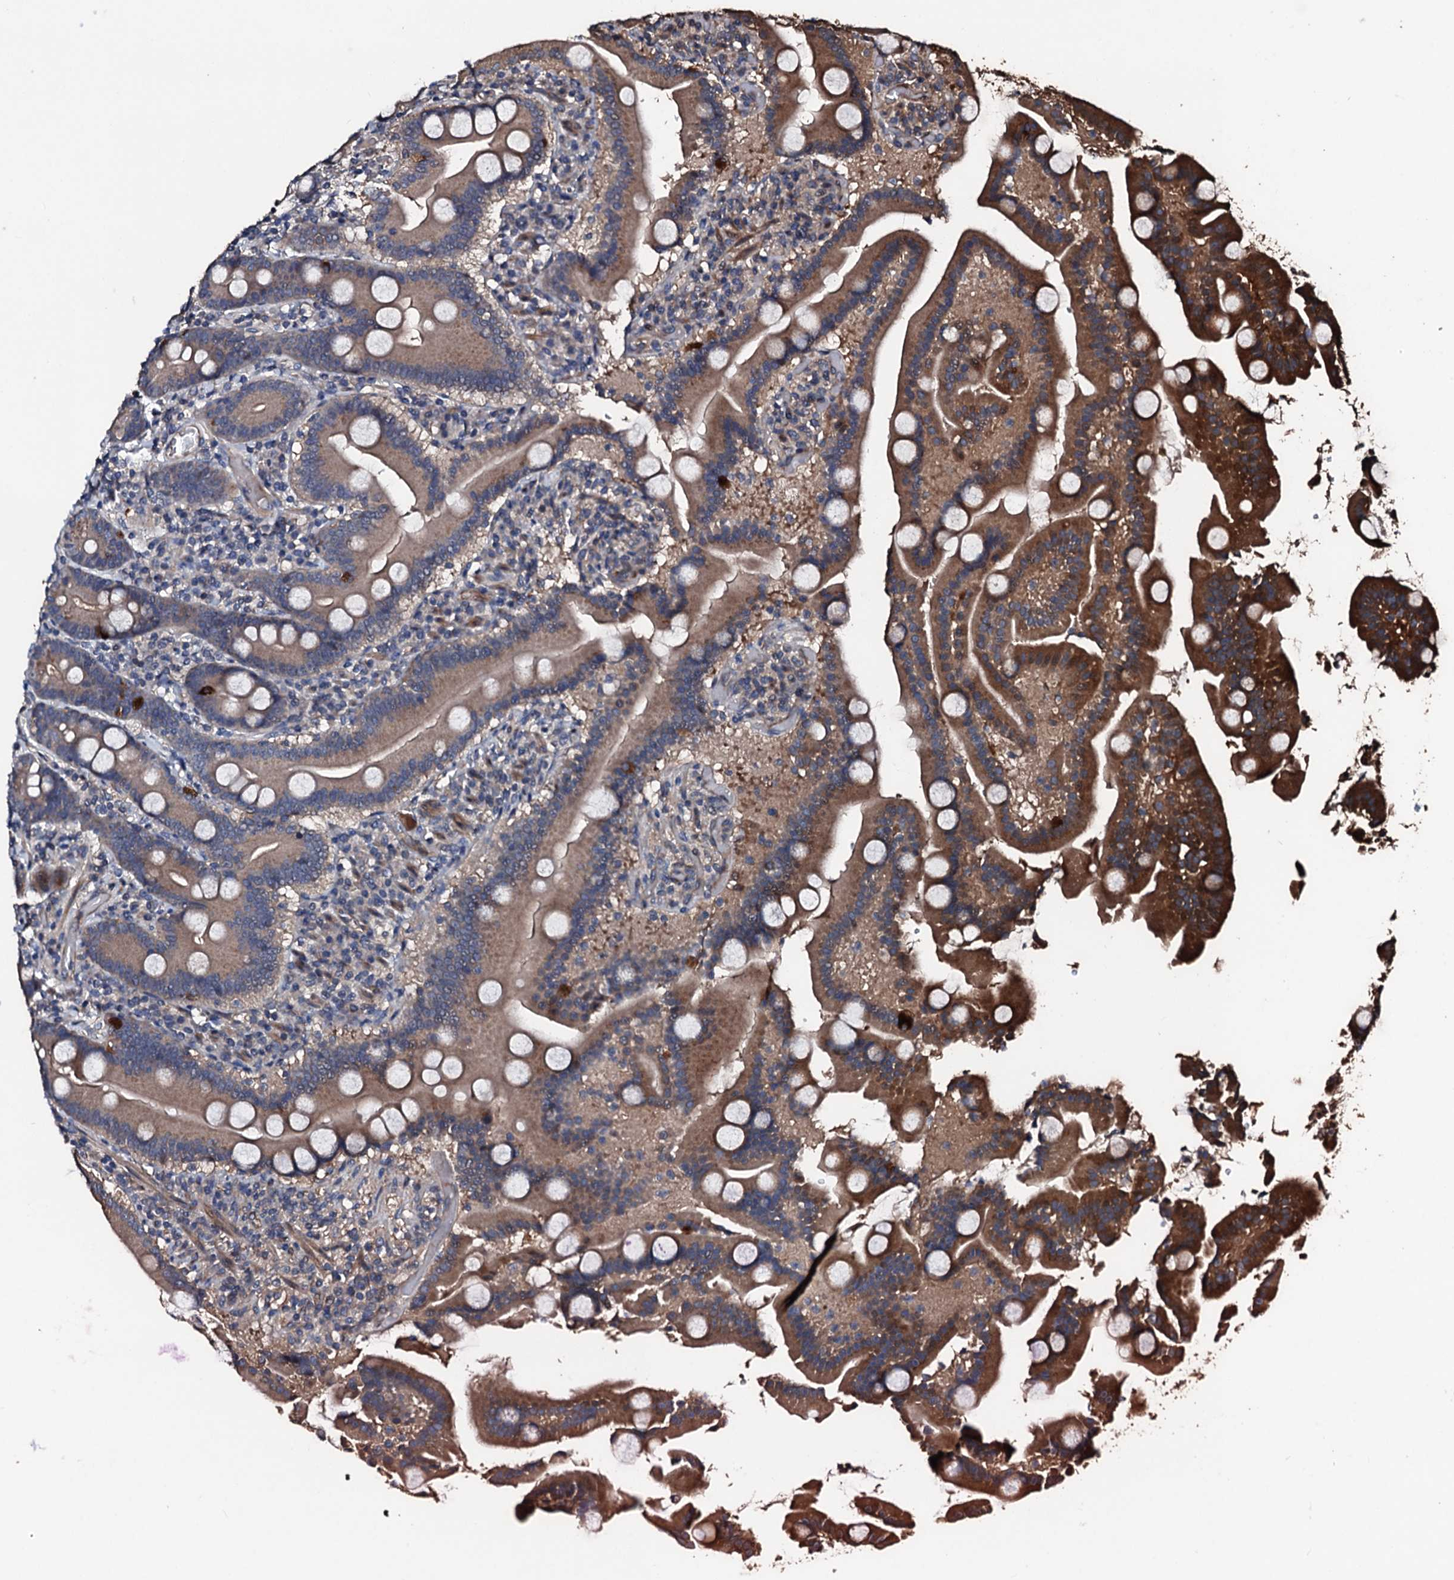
{"staining": {"intensity": "strong", "quantity": ">75%", "location": "cytoplasmic/membranous"}, "tissue": "duodenum", "cell_type": "Glandular cells", "image_type": "normal", "snomed": [{"axis": "morphology", "description": "Normal tissue, NOS"}, {"axis": "topography", "description": "Duodenum"}], "caption": "Protein staining of normal duodenum displays strong cytoplasmic/membranous expression in approximately >75% of glandular cells. (DAB IHC, brown staining for protein, blue staining for nuclei).", "gene": "KIF18A", "patient": {"sex": "male", "age": 55}}